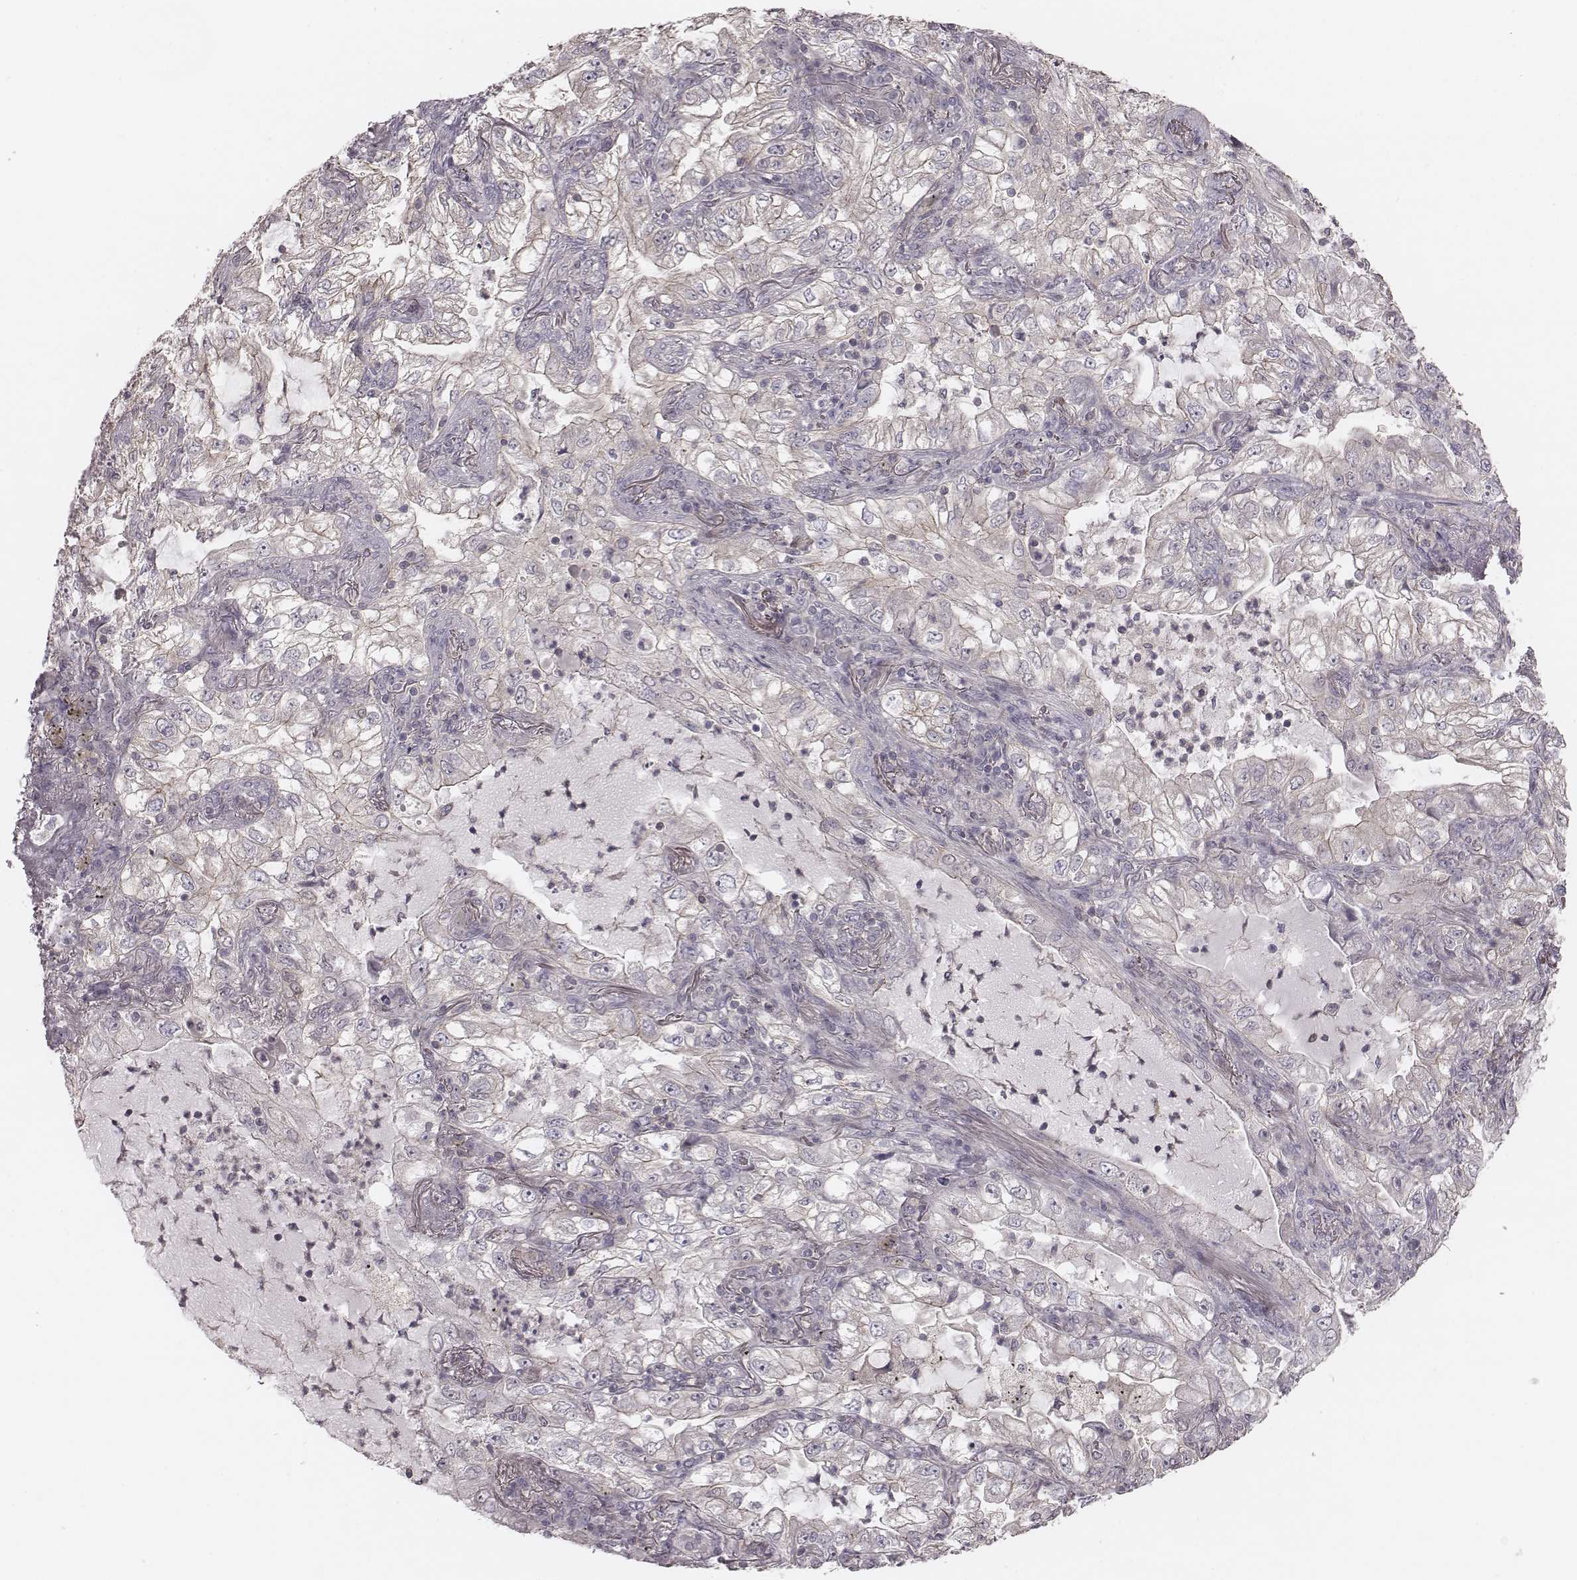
{"staining": {"intensity": "negative", "quantity": "none", "location": "none"}, "tissue": "lung cancer", "cell_type": "Tumor cells", "image_type": "cancer", "snomed": [{"axis": "morphology", "description": "Adenocarcinoma, NOS"}, {"axis": "topography", "description": "Lung"}], "caption": "Tumor cells show no significant protein expression in adenocarcinoma (lung). Nuclei are stained in blue.", "gene": "TDRD5", "patient": {"sex": "female", "age": 73}}